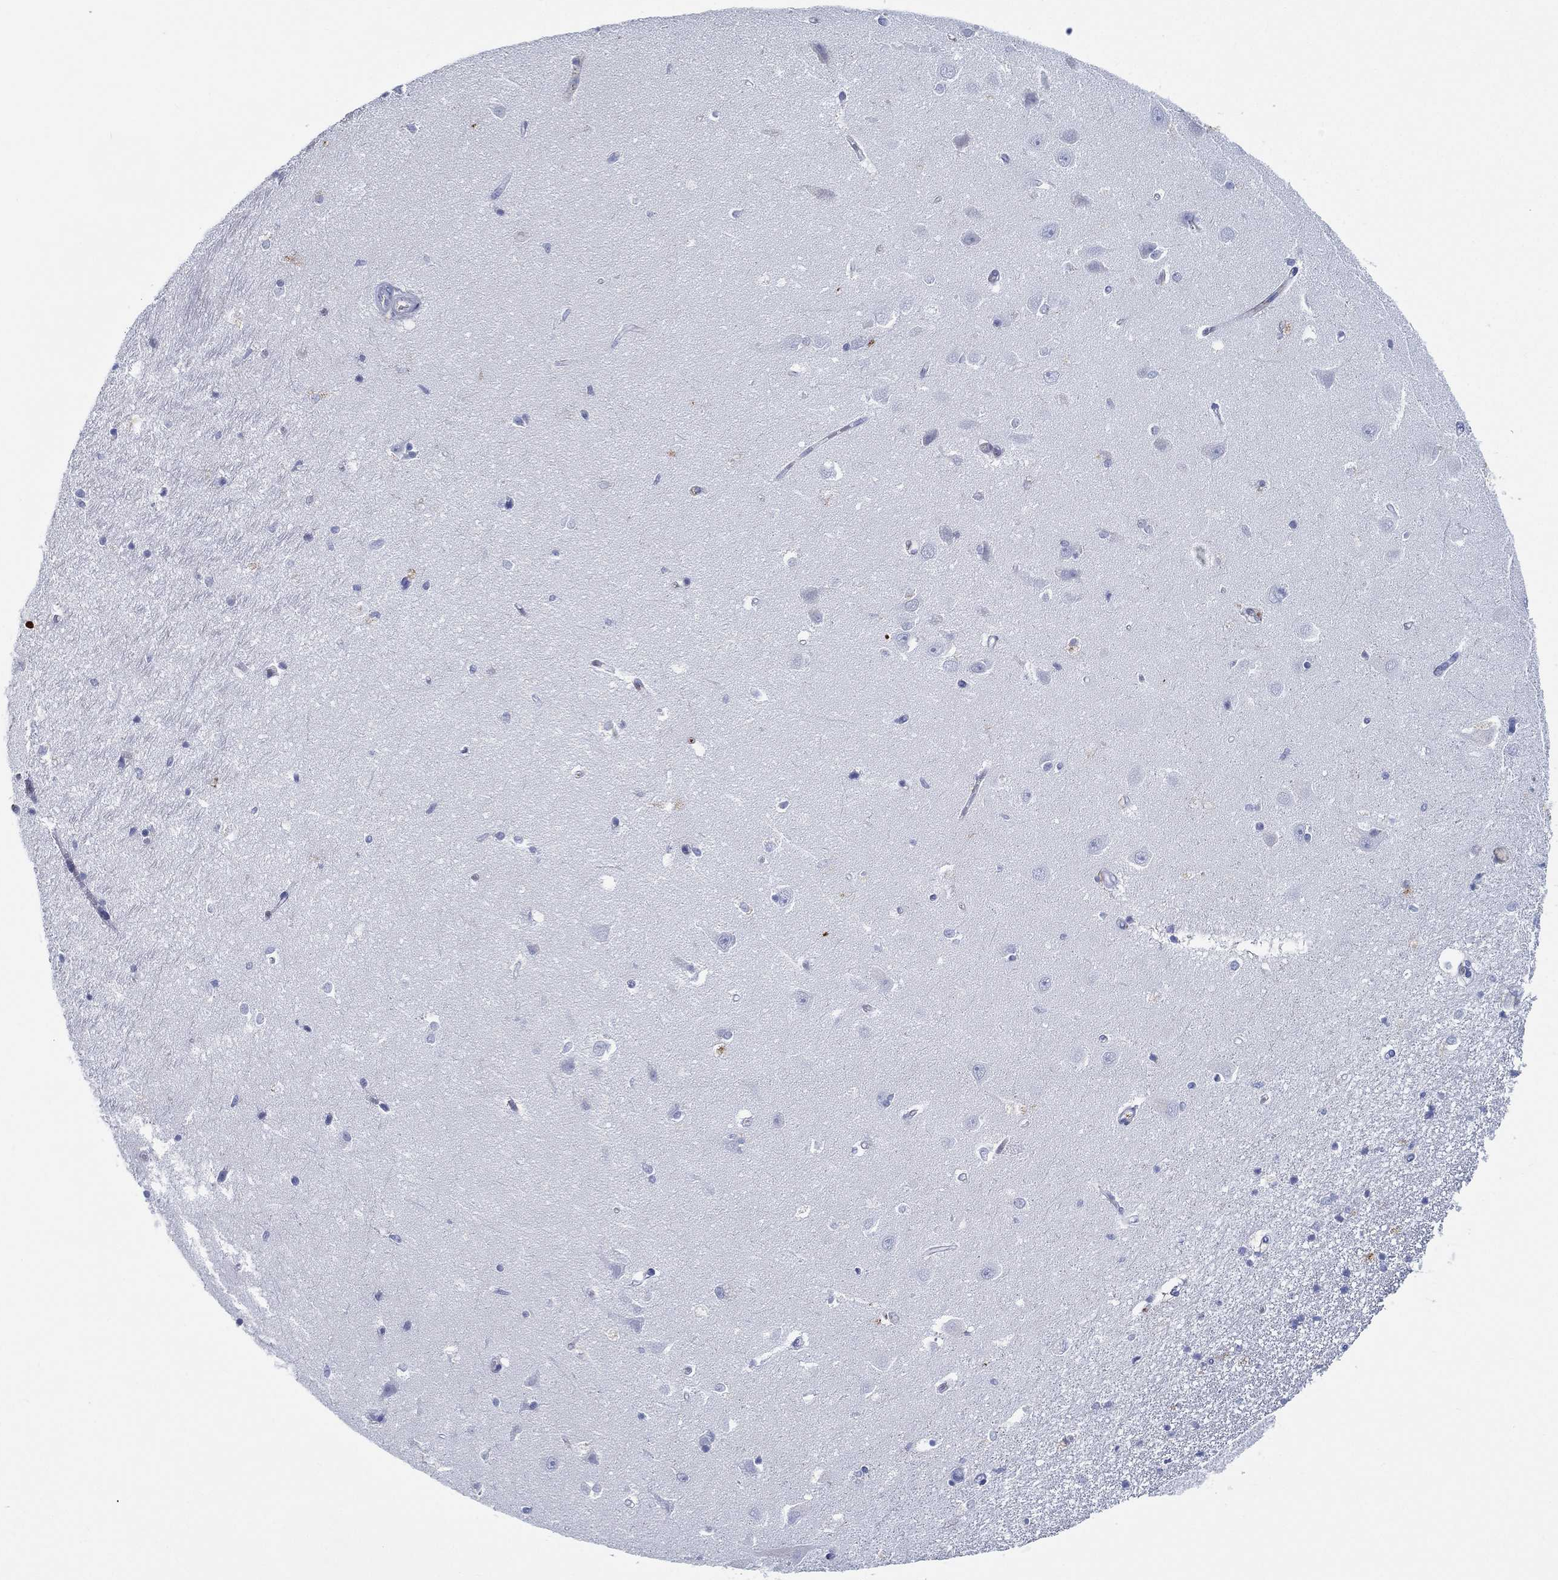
{"staining": {"intensity": "negative", "quantity": "none", "location": "none"}, "tissue": "hippocampus", "cell_type": "Glial cells", "image_type": "normal", "snomed": [{"axis": "morphology", "description": "Normal tissue, NOS"}, {"axis": "topography", "description": "Hippocampus"}], "caption": "DAB (3,3'-diaminobenzidine) immunohistochemical staining of unremarkable human hippocampus shows no significant positivity in glial cells.", "gene": "IFNB1", "patient": {"sex": "female", "age": 64}}